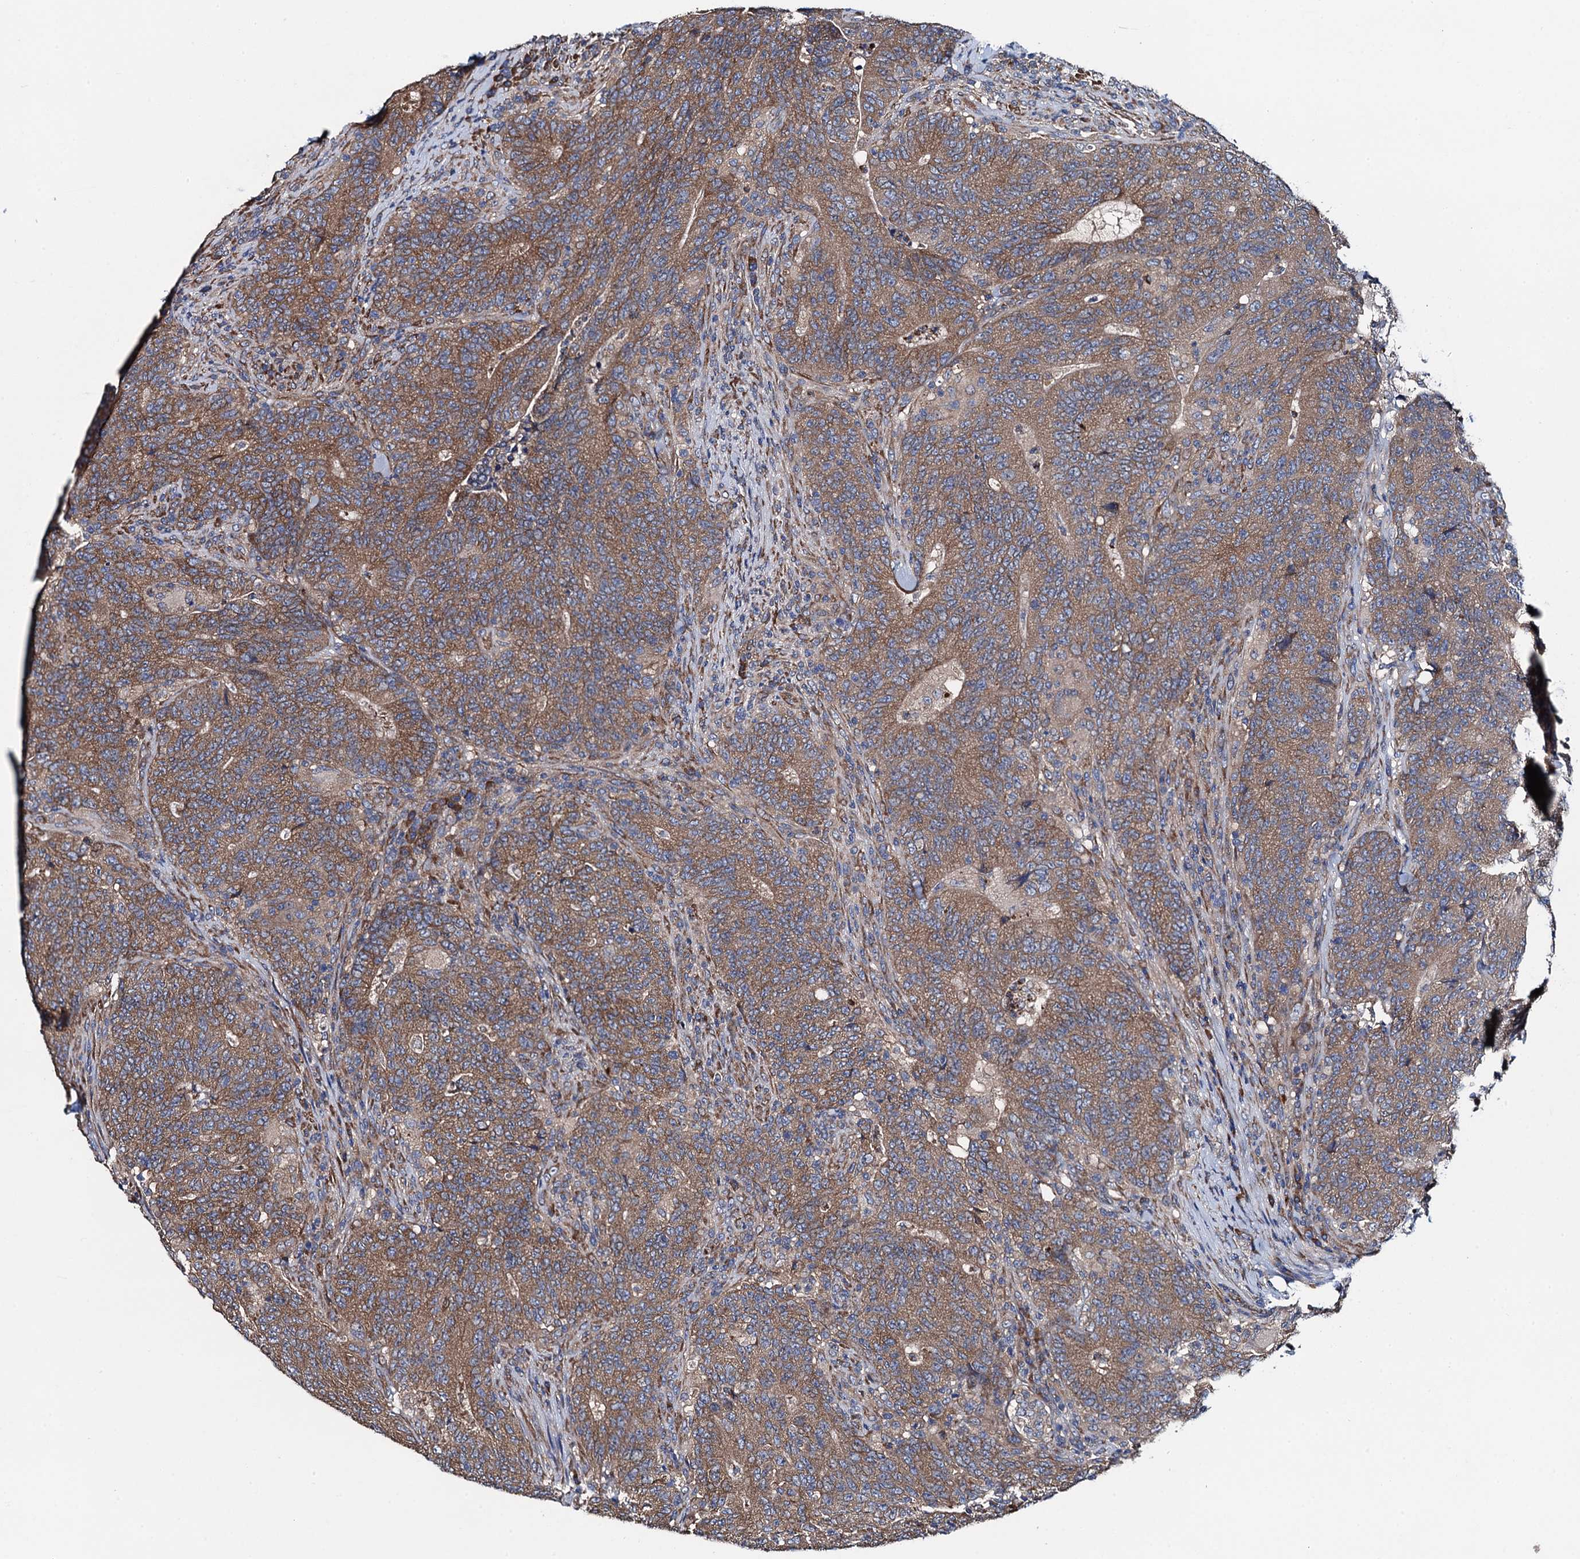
{"staining": {"intensity": "moderate", "quantity": ">75%", "location": "cytoplasmic/membranous"}, "tissue": "colorectal cancer", "cell_type": "Tumor cells", "image_type": "cancer", "snomed": [{"axis": "morphology", "description": "Adenocarcinoma, NOS"}, {"axis": "topography", "description": "Colon"}], "caption": "This is a histology image of immunohistochemistry staining of colorectal cancer, which shows moderate expression in the cytoplasmic/membranous of tumor cells.", "gene": "ADCY9", "patient": {"sex": "female", "age": 75}}